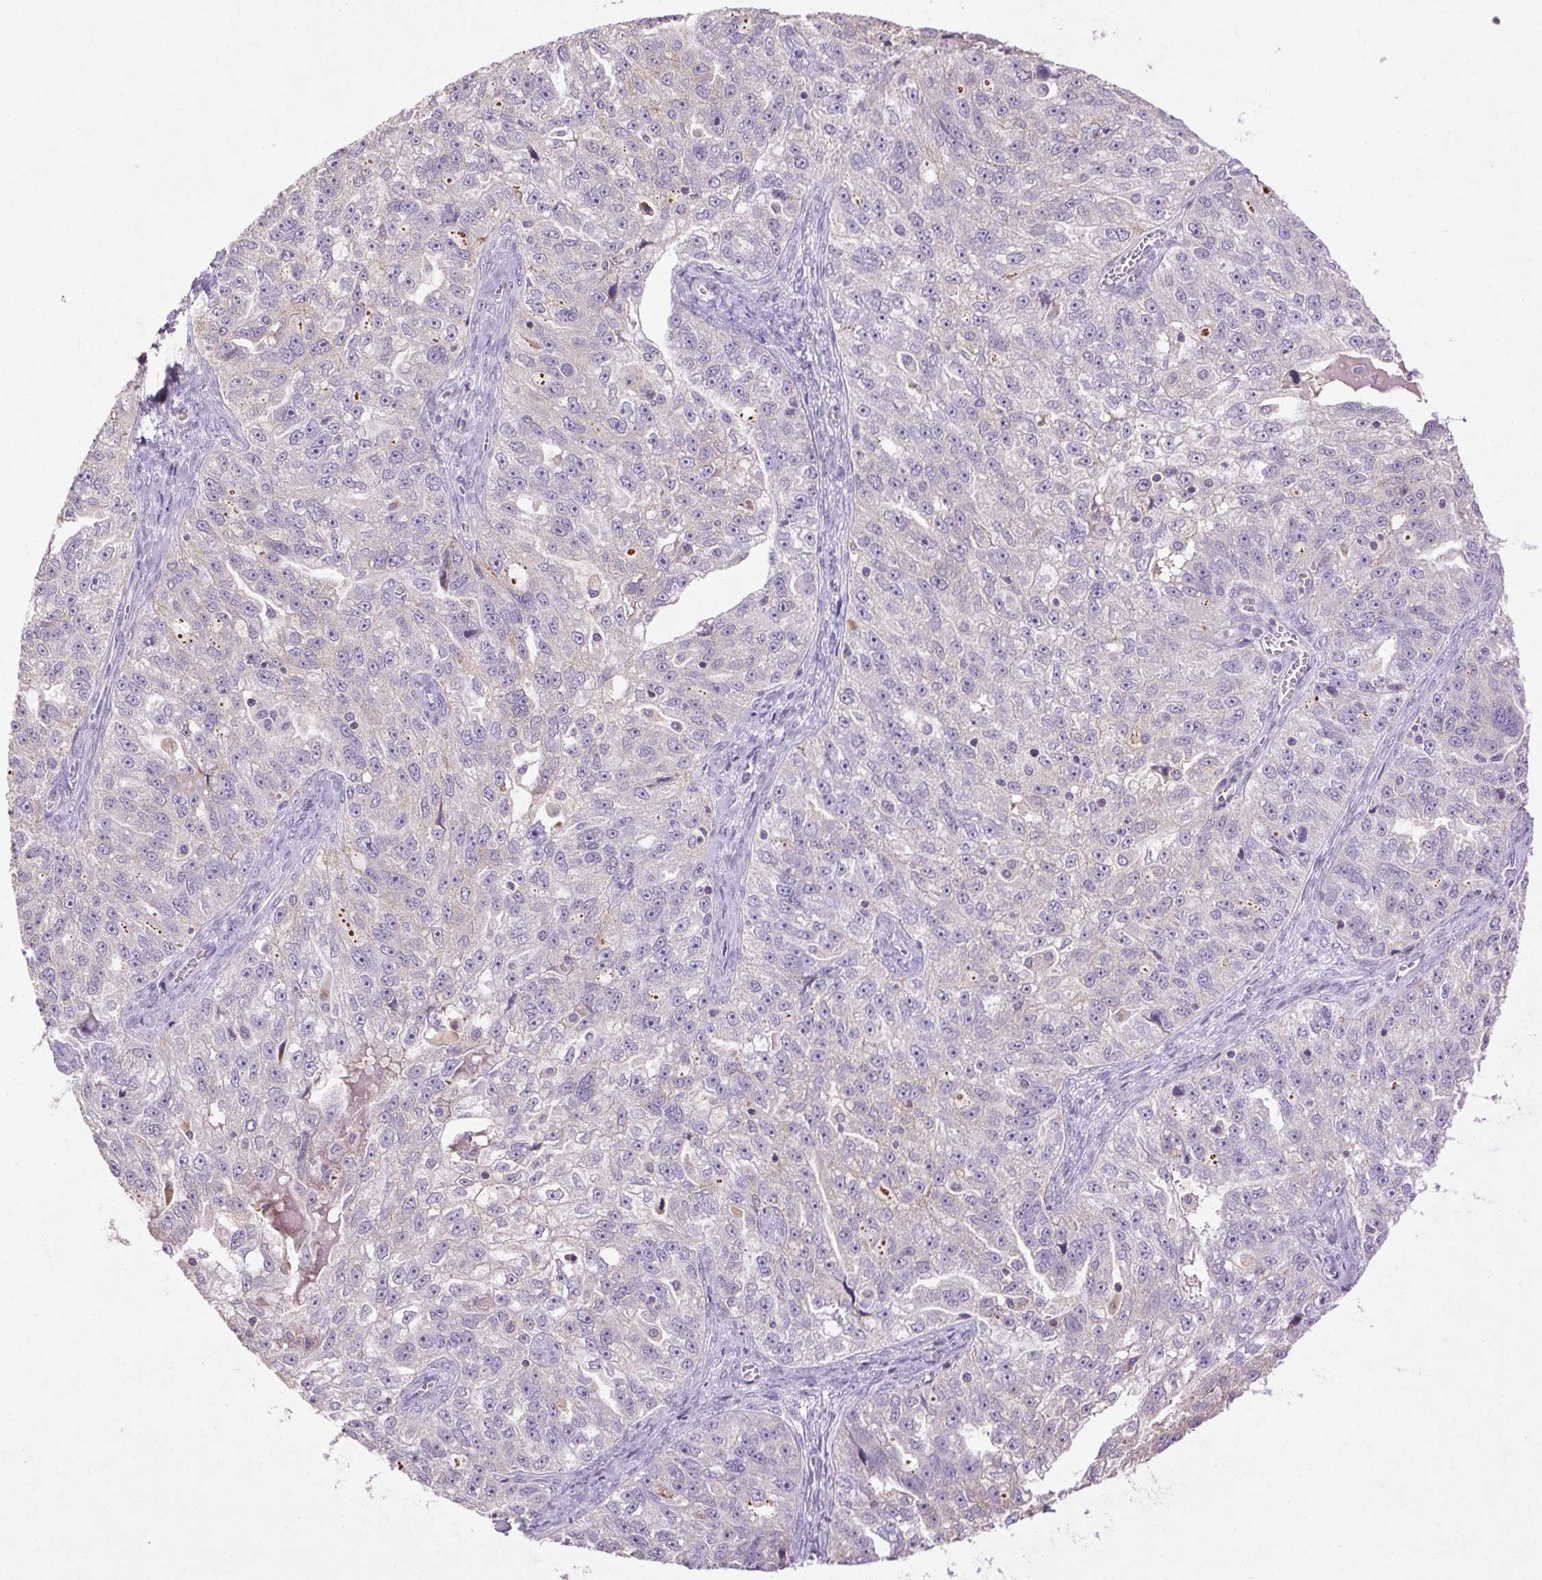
{"staining": {"intensity": "negative", "quantity": "none", "location": "none"}, "tissue": "ovarian cancer", "cell_type": "Tumor cells", "image_type": "cancer", "snomed": [{"axis": "morphology", "description": "Cystadenocarcinoma, serous, NOS"}, {"axis": "topography", "description": "Ovary"}], "caption": "The histopathology image reveals no staining of tumor cells in ovarian cancer. The staining was performed using DAB to visualize the protein expression in brown, while the nuclei were stained in blue with hematoxylin (Magnification: 20x).", "gene": "FNDC7", "patient": {"sex": "female", "age": 51}}